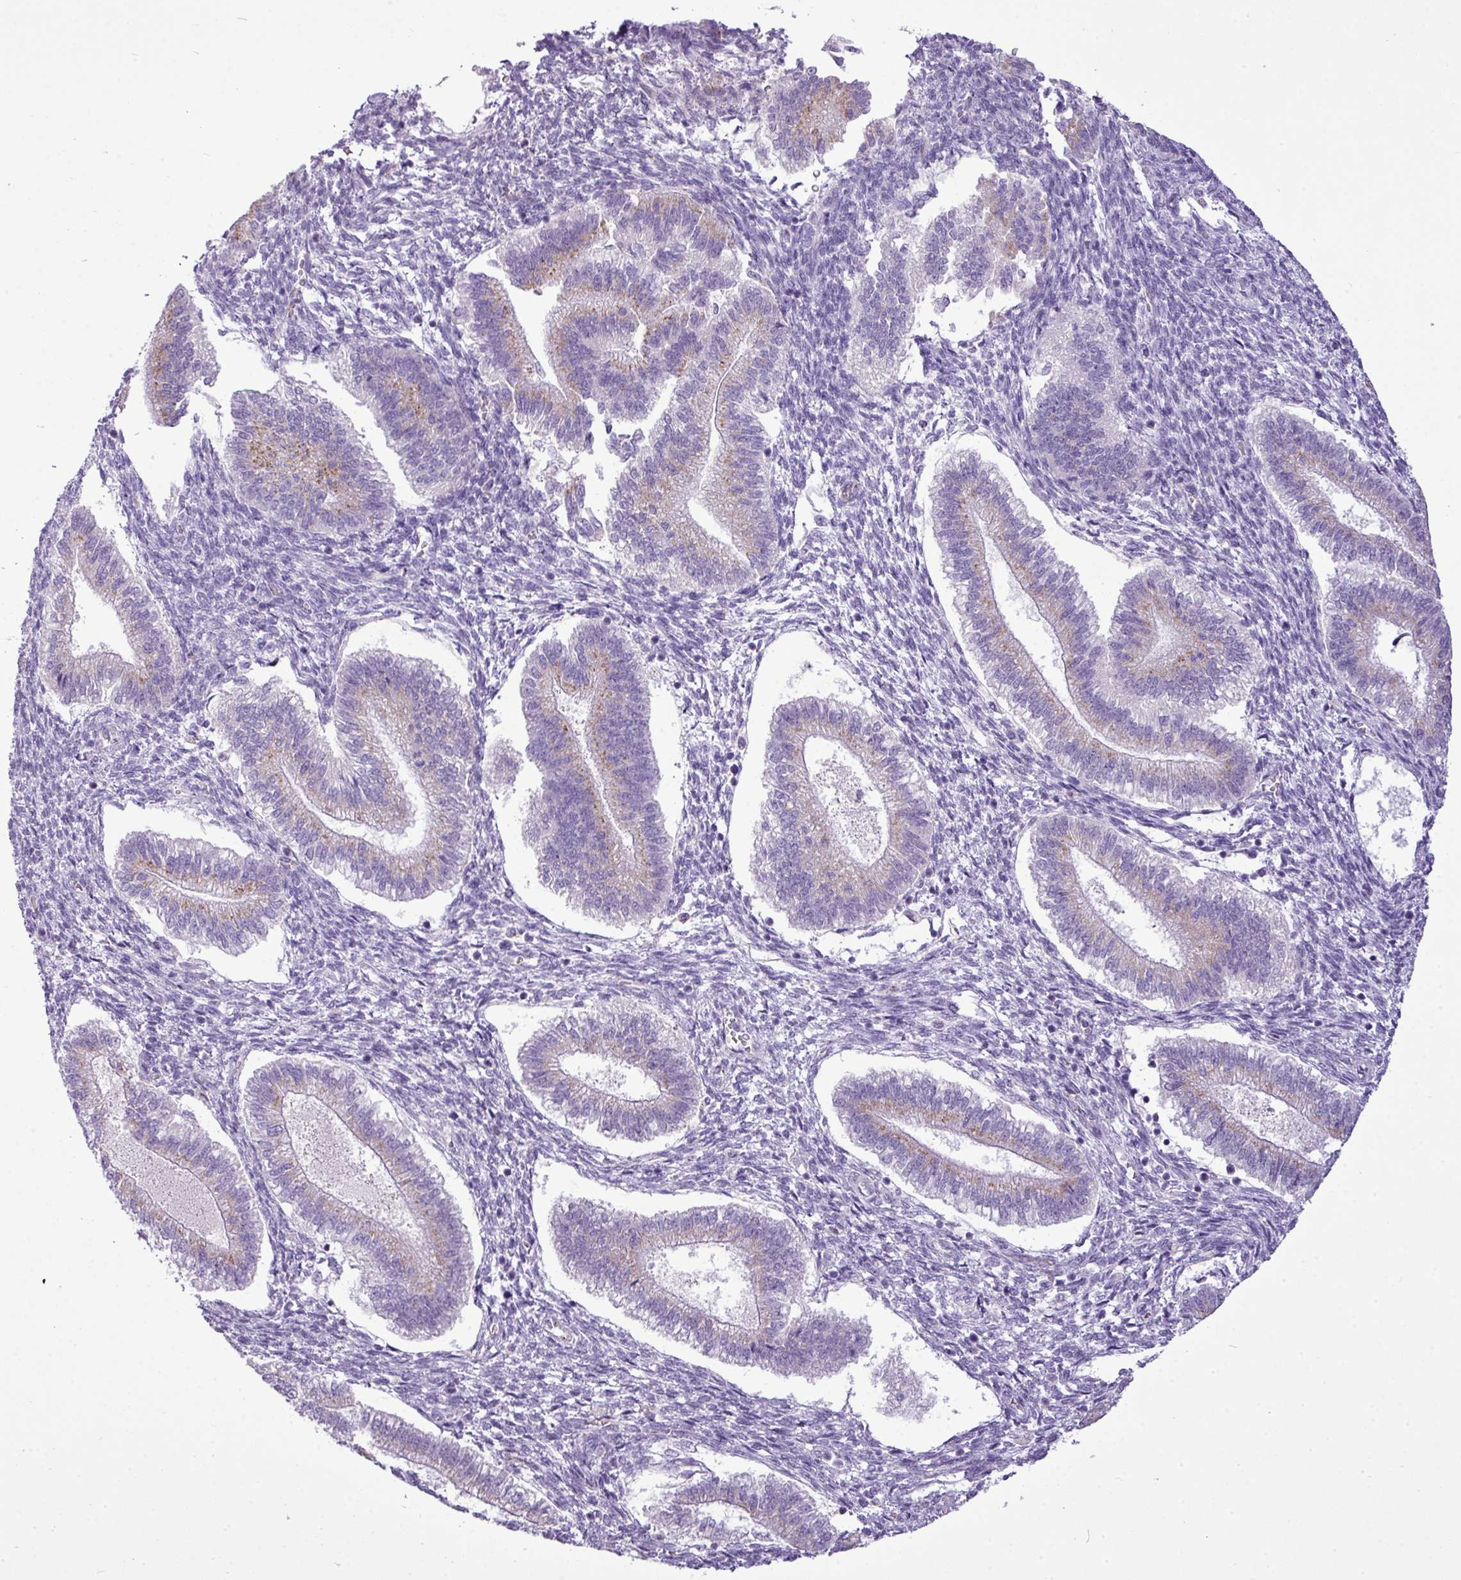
{"staining": {"intensity": "negative", "quantity": "none", "location": "none"}, "tissue": "endometrium", "cell_type": "Cells in endometrial stroma", "image_type": "normal", "snomed": [{"axis": "morphology", "description": "Normal tissue, NOS"}, {"axis": "topography", "description": "Endometrium"}], "caption": "High magnification brightfield microscopy of unremarkable endometrium stained with DAB (brown) and counterstained with hematoxylin (blue): cells in endometrial stroma show no significant staining. (Stains: DAB (3,3'-diaminobenzidine) immunohistochemistry with hematoxylin counter stain, Microscopy: brightfield microscopy at high magnification).", "gene": "FAM43A", "patient": {"sex": "female", "age": 25}}